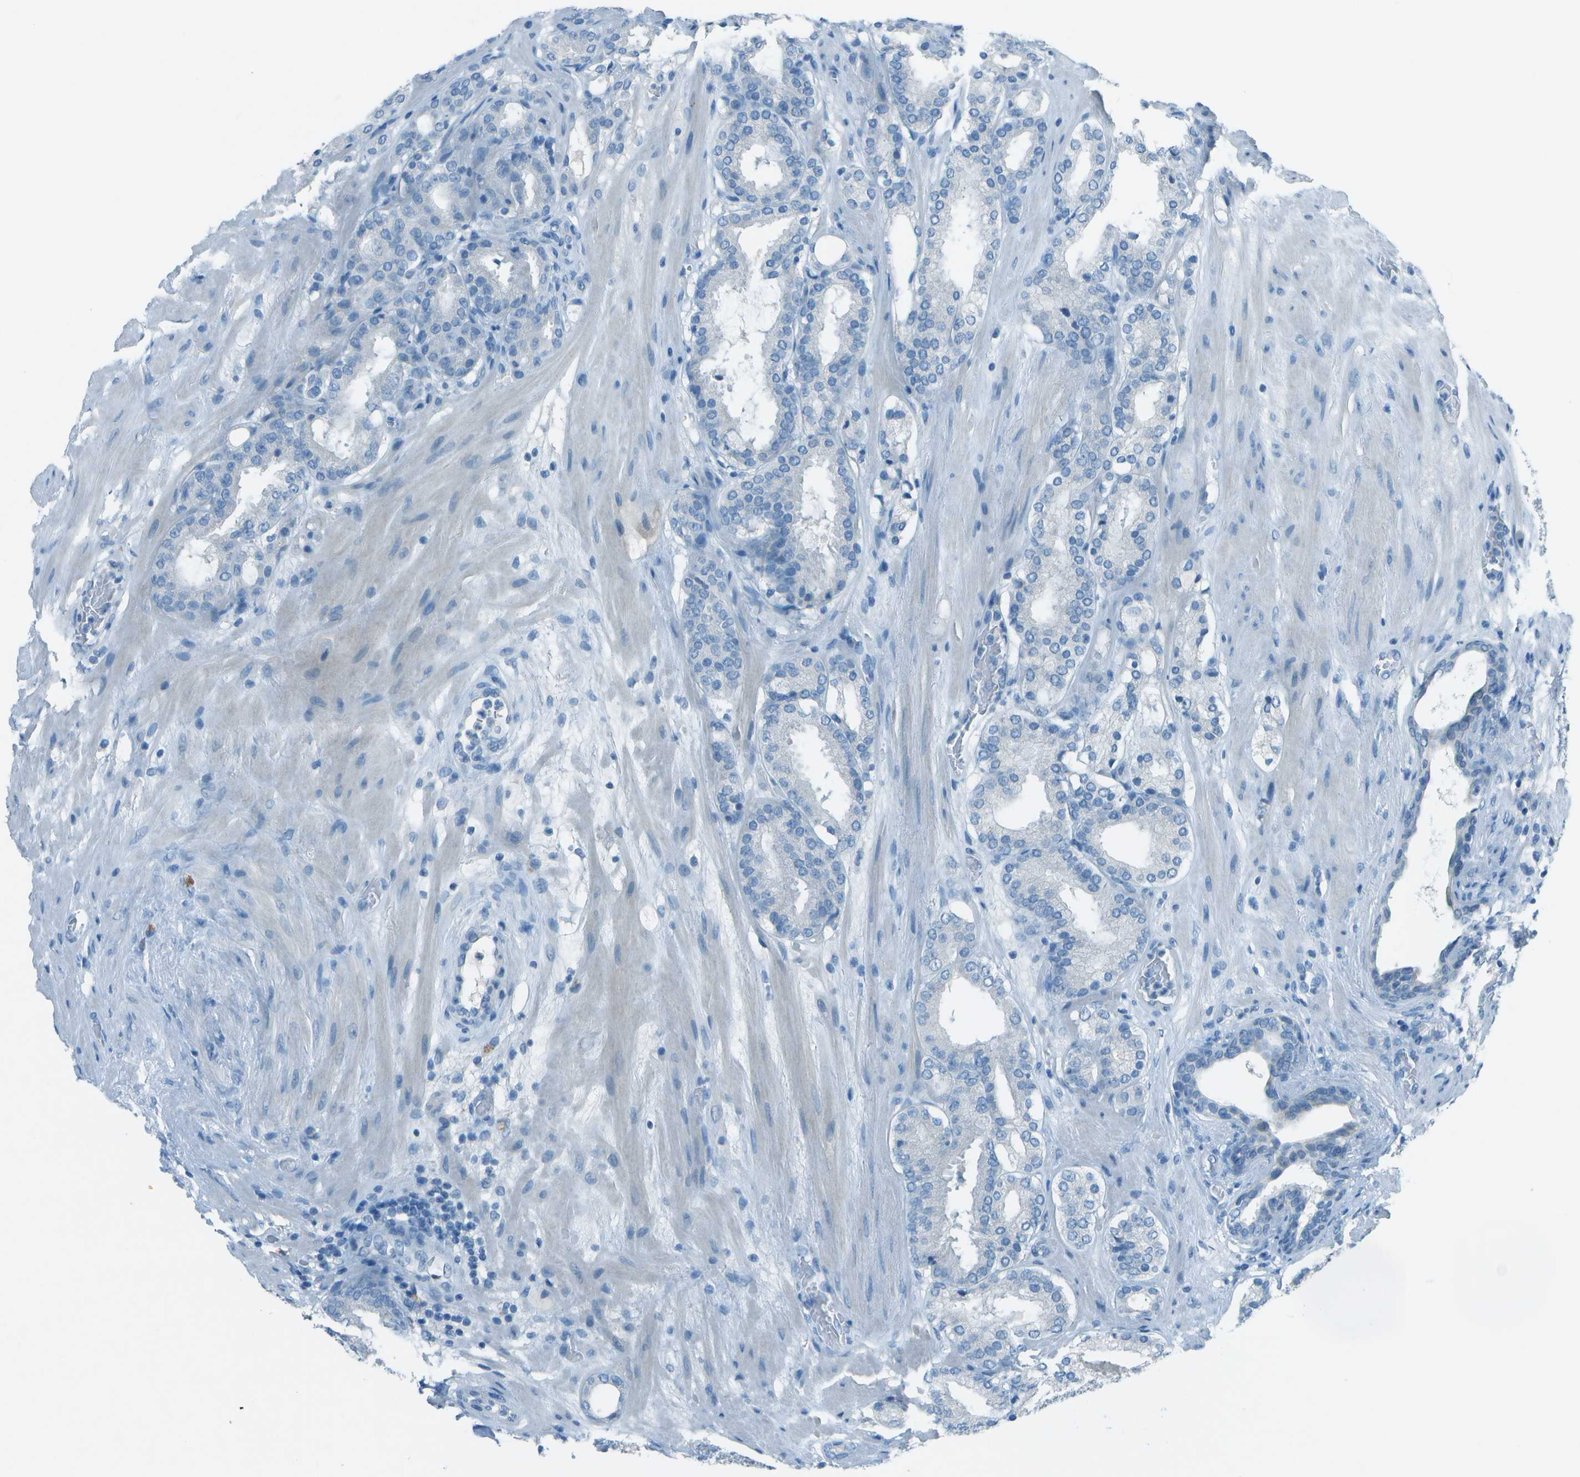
{"staining": {"intensity": "negative", "quantity": "none", "location": "none"}, "tissue": "prostate cancer", "cell_type": "Tumor cells", "image_type": "cancer", "snomed": [{"axis": "morphology", "description": "Adenocarcinoma, Low grade"}, {"axis": "topography", "description": "Prostate"}], "caption": "Protein analysis of prostate cancer shows no significant positivity in tumor cells.", "gene": "FGF1", "patient": {"sex": "male", "age": 69}}